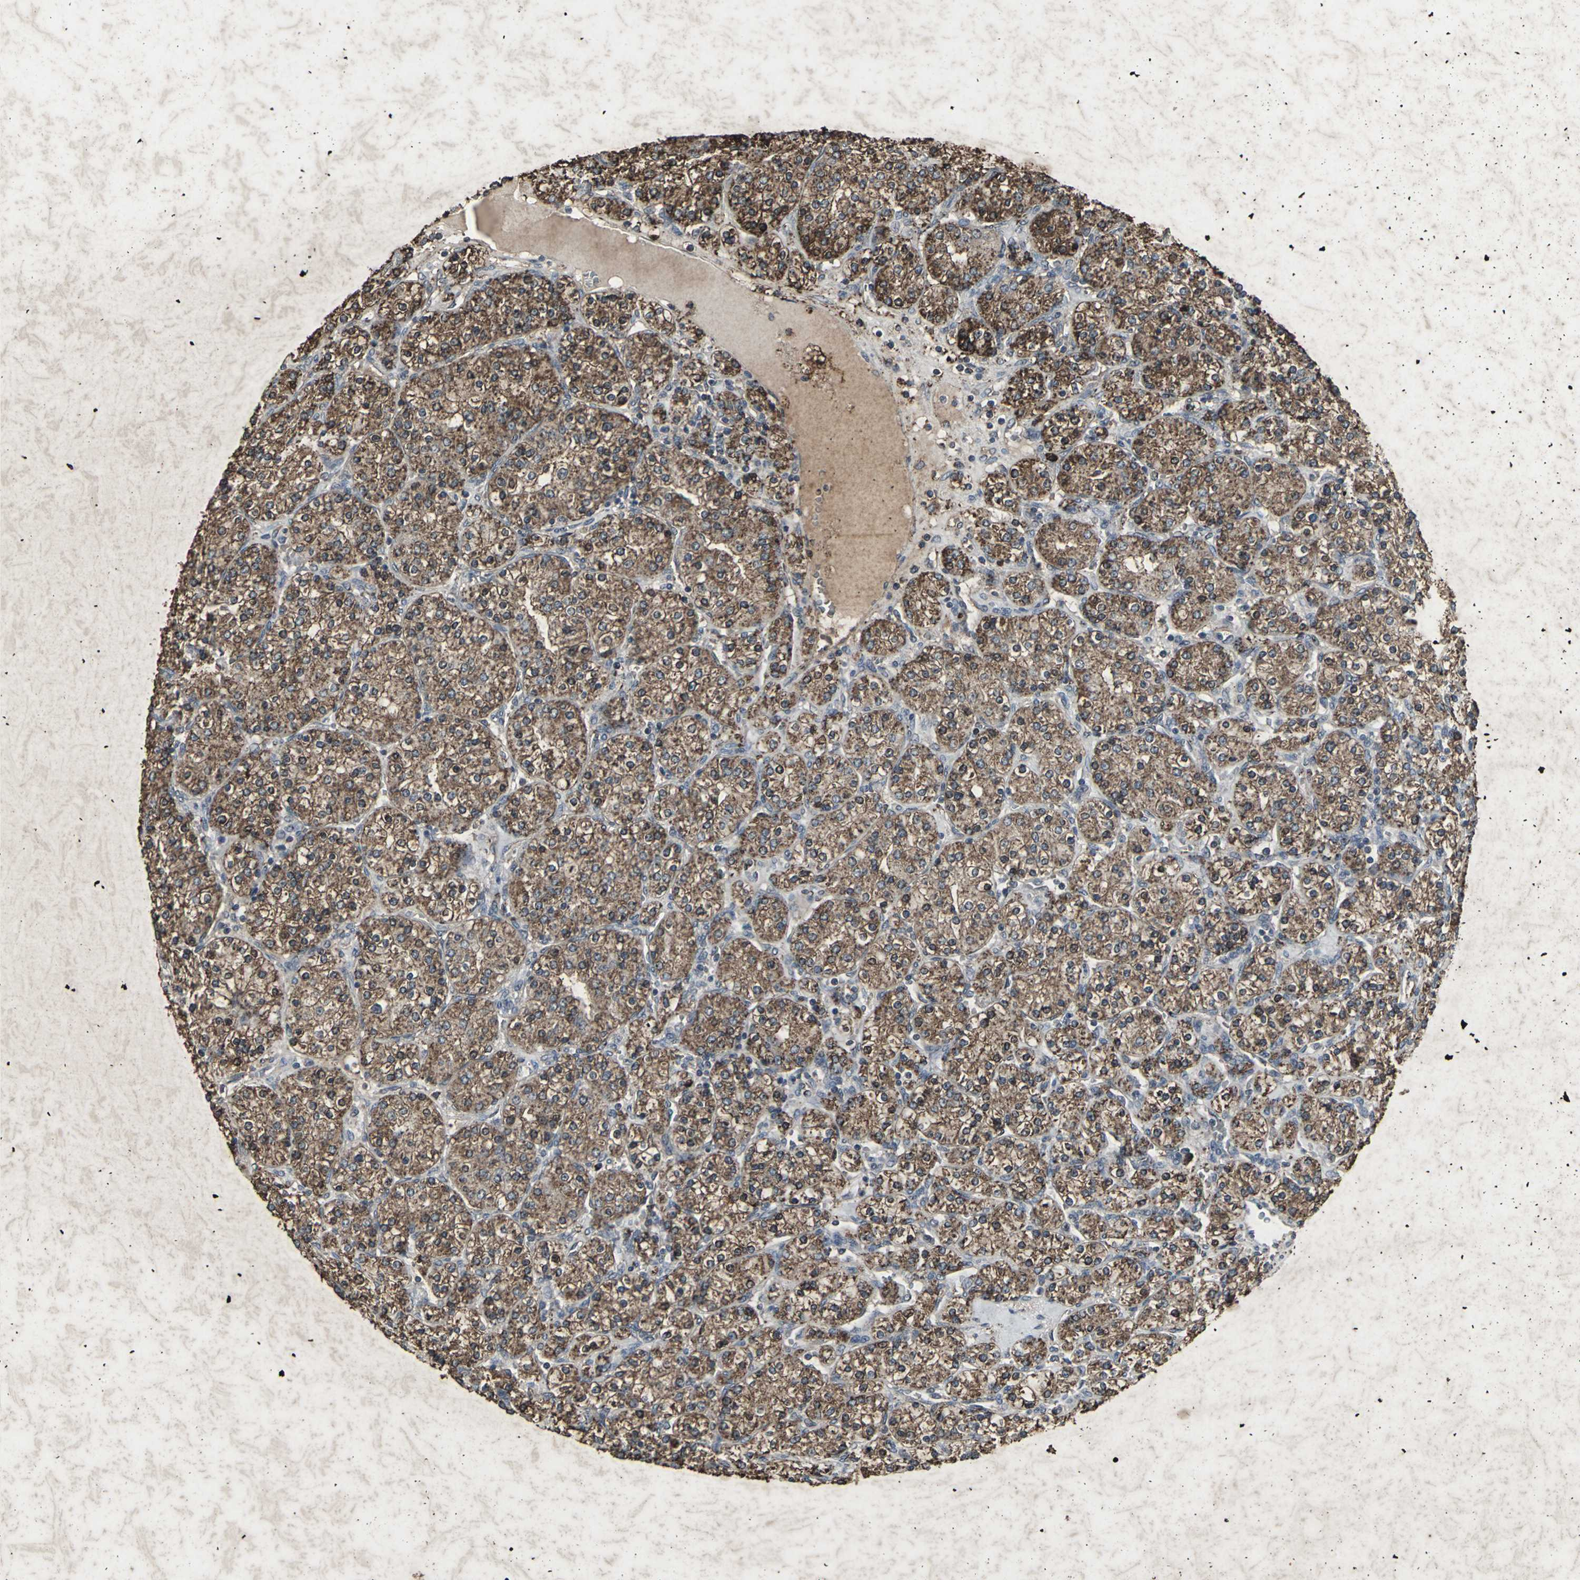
{"staining": {"intensity": "strong", "quantity": ">75%", "location": "cytoplasmic/membranous"}, "tissue": "renal cancer", "cell_type": "Tumor cells", "image_type": "cancer", "snomed": [{"axis": "morphology", "description": "Adenocarcinoma, NOS"}, {"axis": "topography", "description": "Kidney"}], "caption": "Human renal cancer stained with a brown dye reveals strong cytoplasmic/membranous positive staining in approximately >75% of tumor cells.", "gene": "CCR9", "patient": {"sex": "male", "age": 77}}